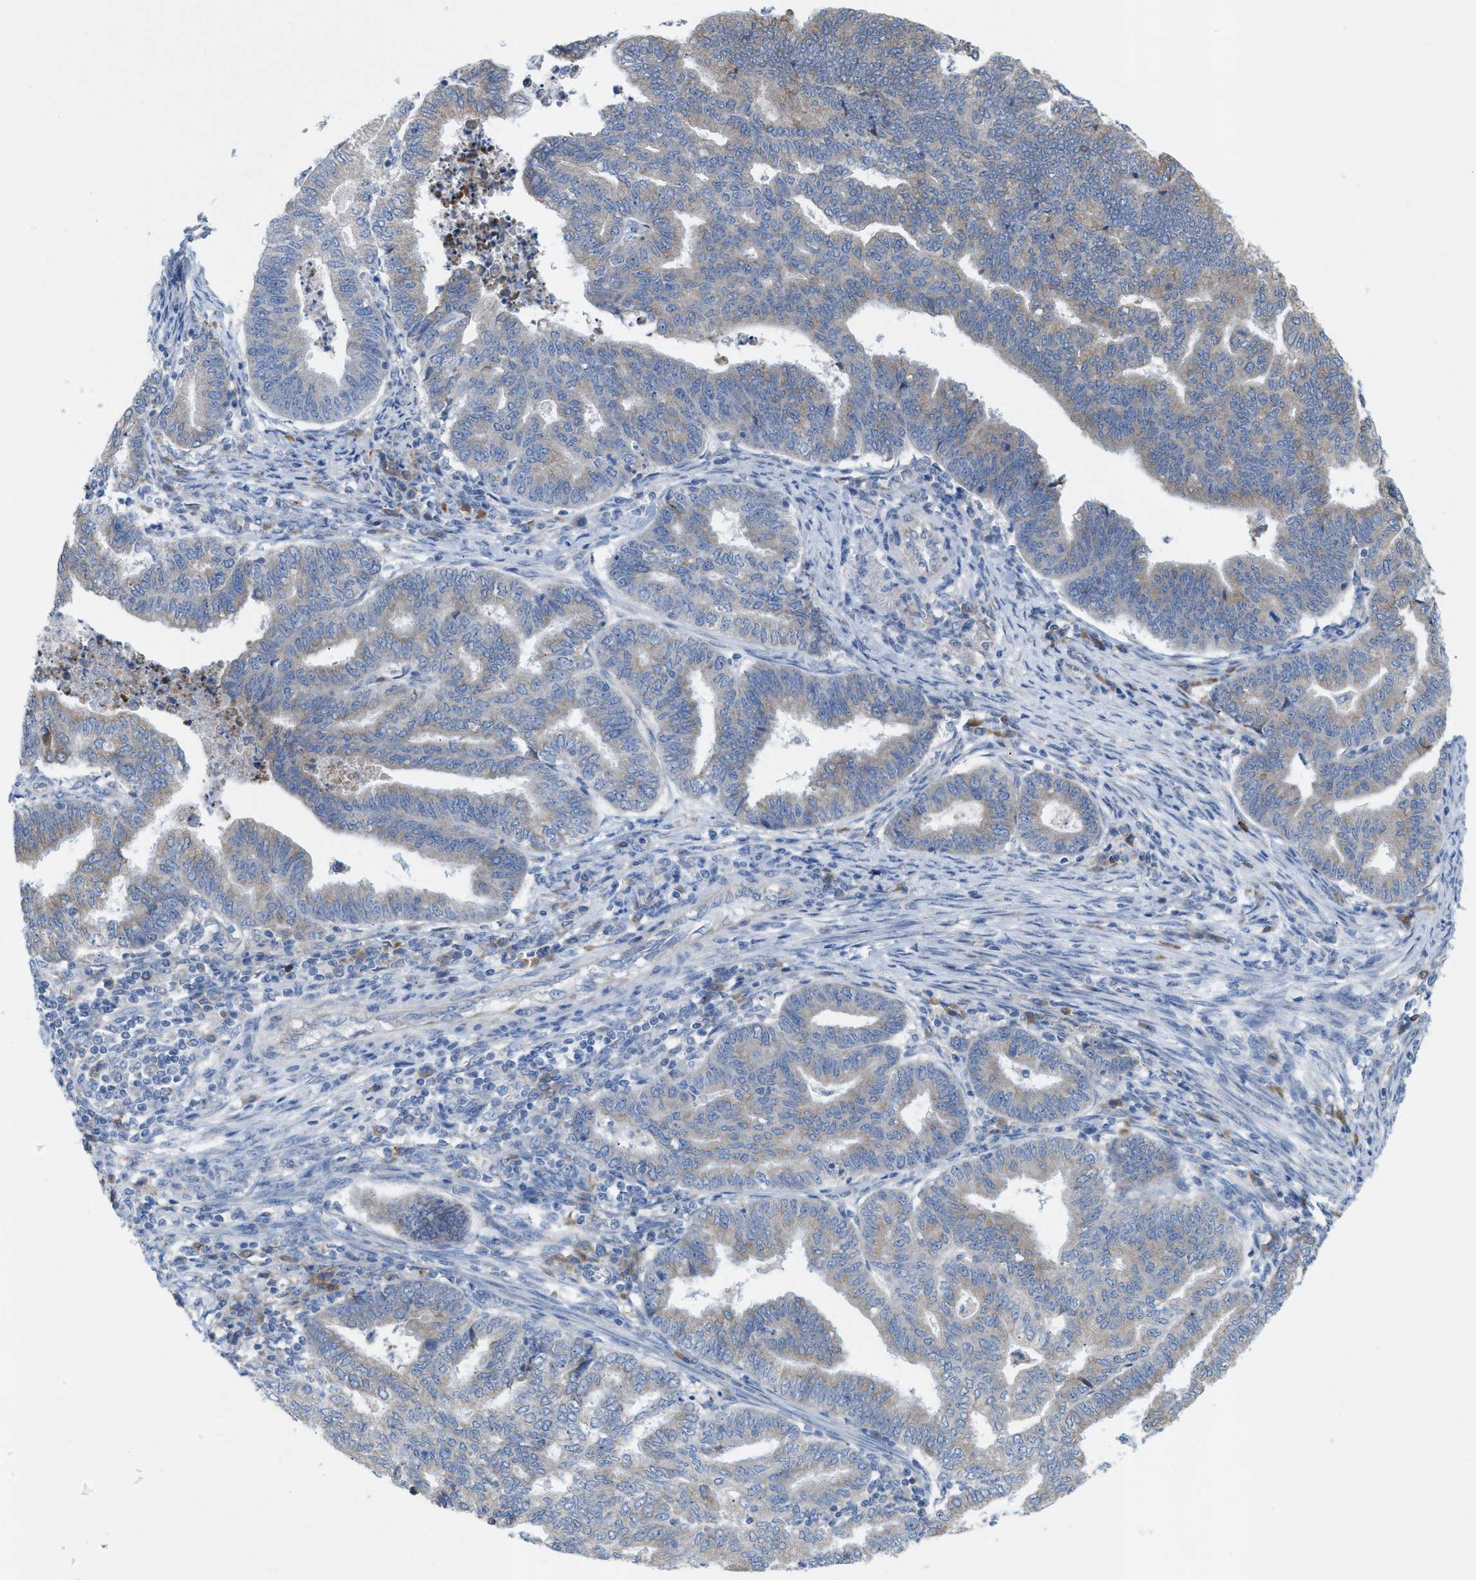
{"staining": {"intensity": "negative", "quantity": "none", "location": "none"}, "tissue": "endometrial cancer", "cell_type": "Tumor cells", "image_type": "cancer", "snomed": [{"axis": "morphology", "description": "Polyp, NOS"}, {"axis": "morphology", "description": "Adenocarcinoma, NOS"}, {"axis": "morphology", "description": "Adenoma, NOS"}, {"axis": "topography", "description": "Endometrium"}], "caption": "Immunohistochemistry (IHC) of human adenoma (endometrial) exhibits no staining in tumor cells. (Brightfield microscopy of DAB (3,3'-diaminobenzidine) IHC at high magnification).", "gene": "DYNC2I1", "patient": {"sex": "female", "age": 79}}